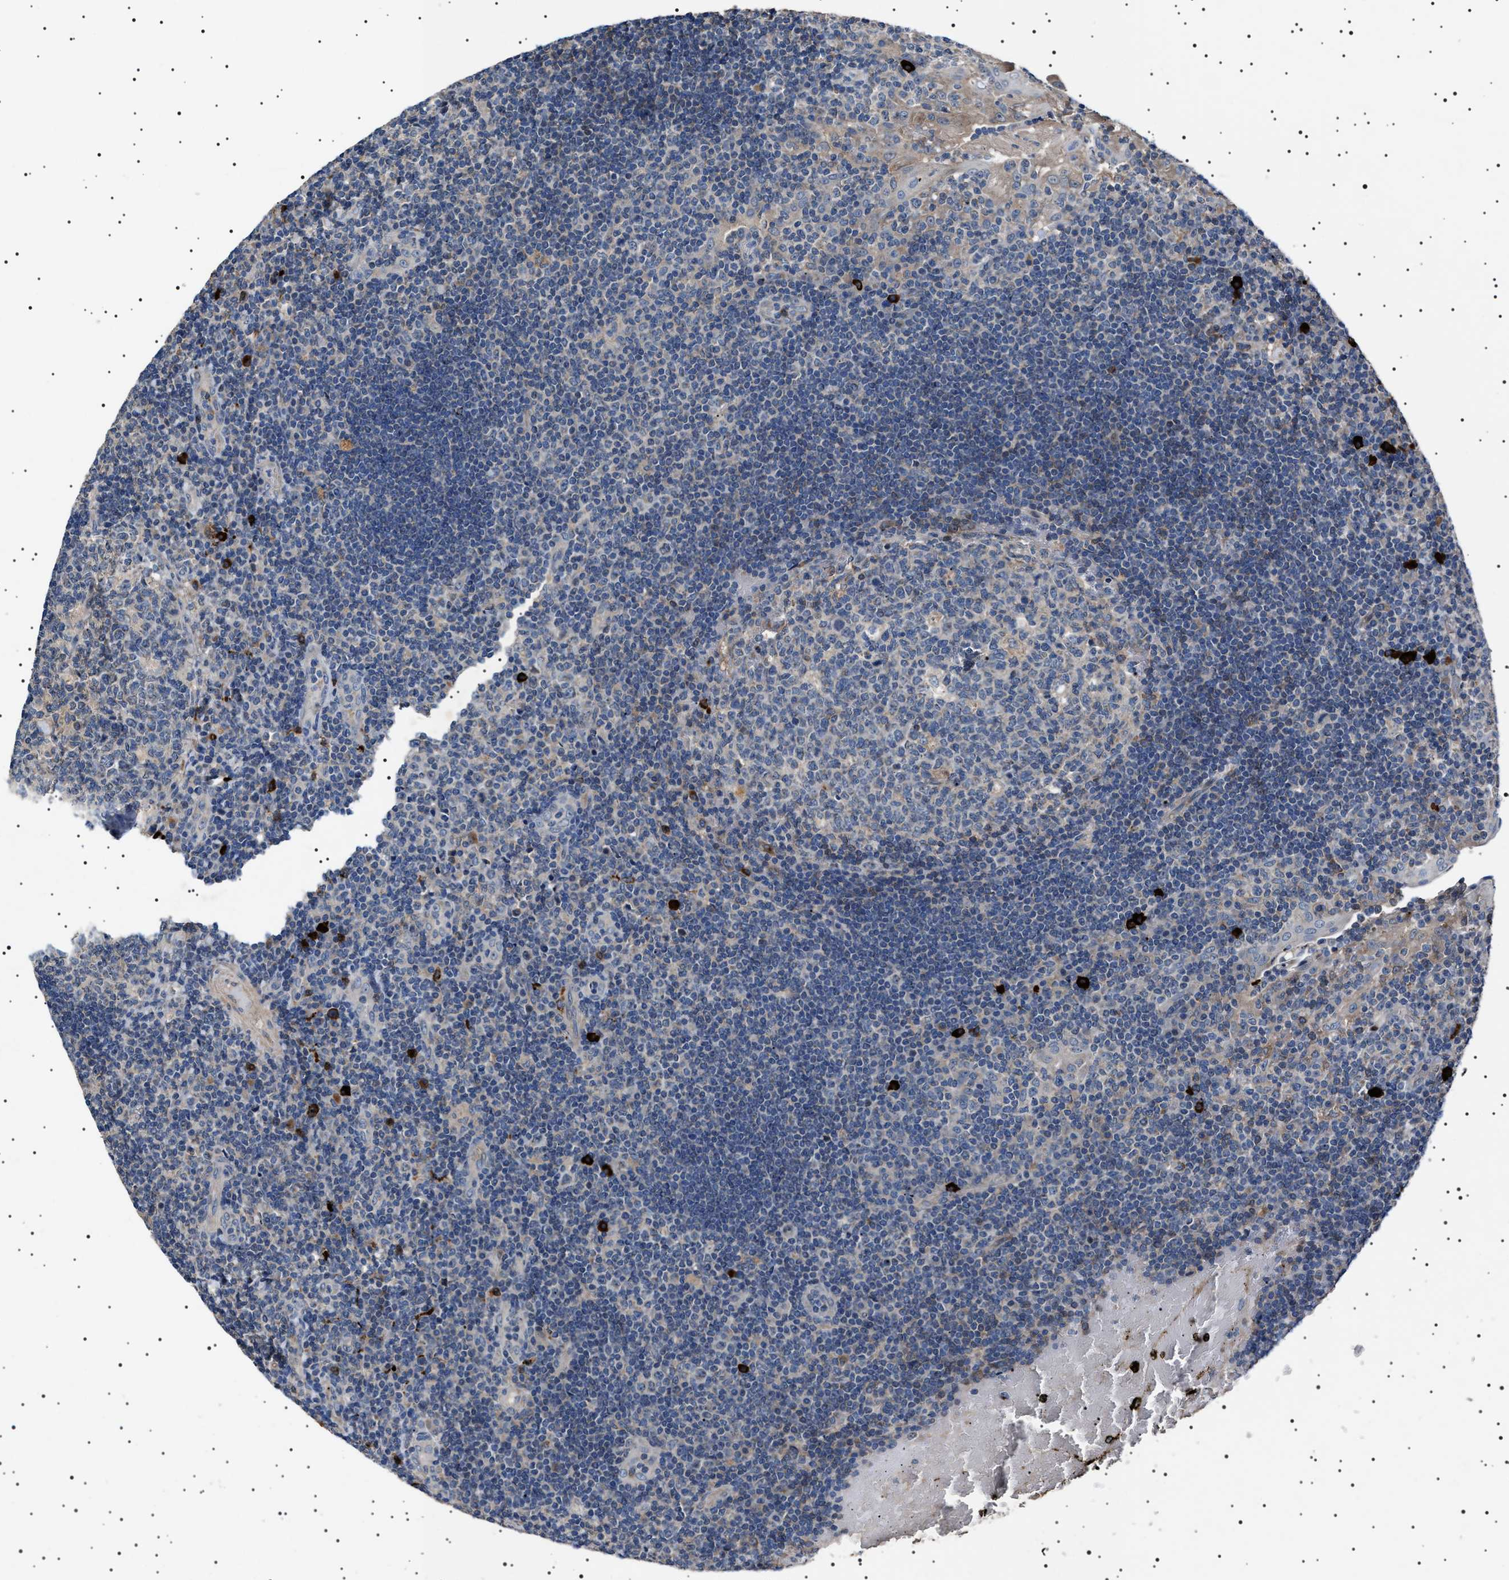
{"staining": {"intensity": "negative", "quantity": "none", "location": "none"}, "tissue": "tonsil", "cell_type": "Germinal center cells", "image_type": "normal", "snomed": [{"axis": "morphology", "description": "Normal tissue, NOS"}, {"axis": "topography", "description": "Tonsil"}], "caption": "Immunohistochemistry of benign tonsil reveals no expression in germinal center cells. (Stains: DAB (3,3'-diaminobenzidine) immunohistochemistry with hematoxylin counter stain, Microscopy: brightfield microscopy at high magnification).", "gene": "PTRH1", "patient": {"sex": "female", "age": 40}}